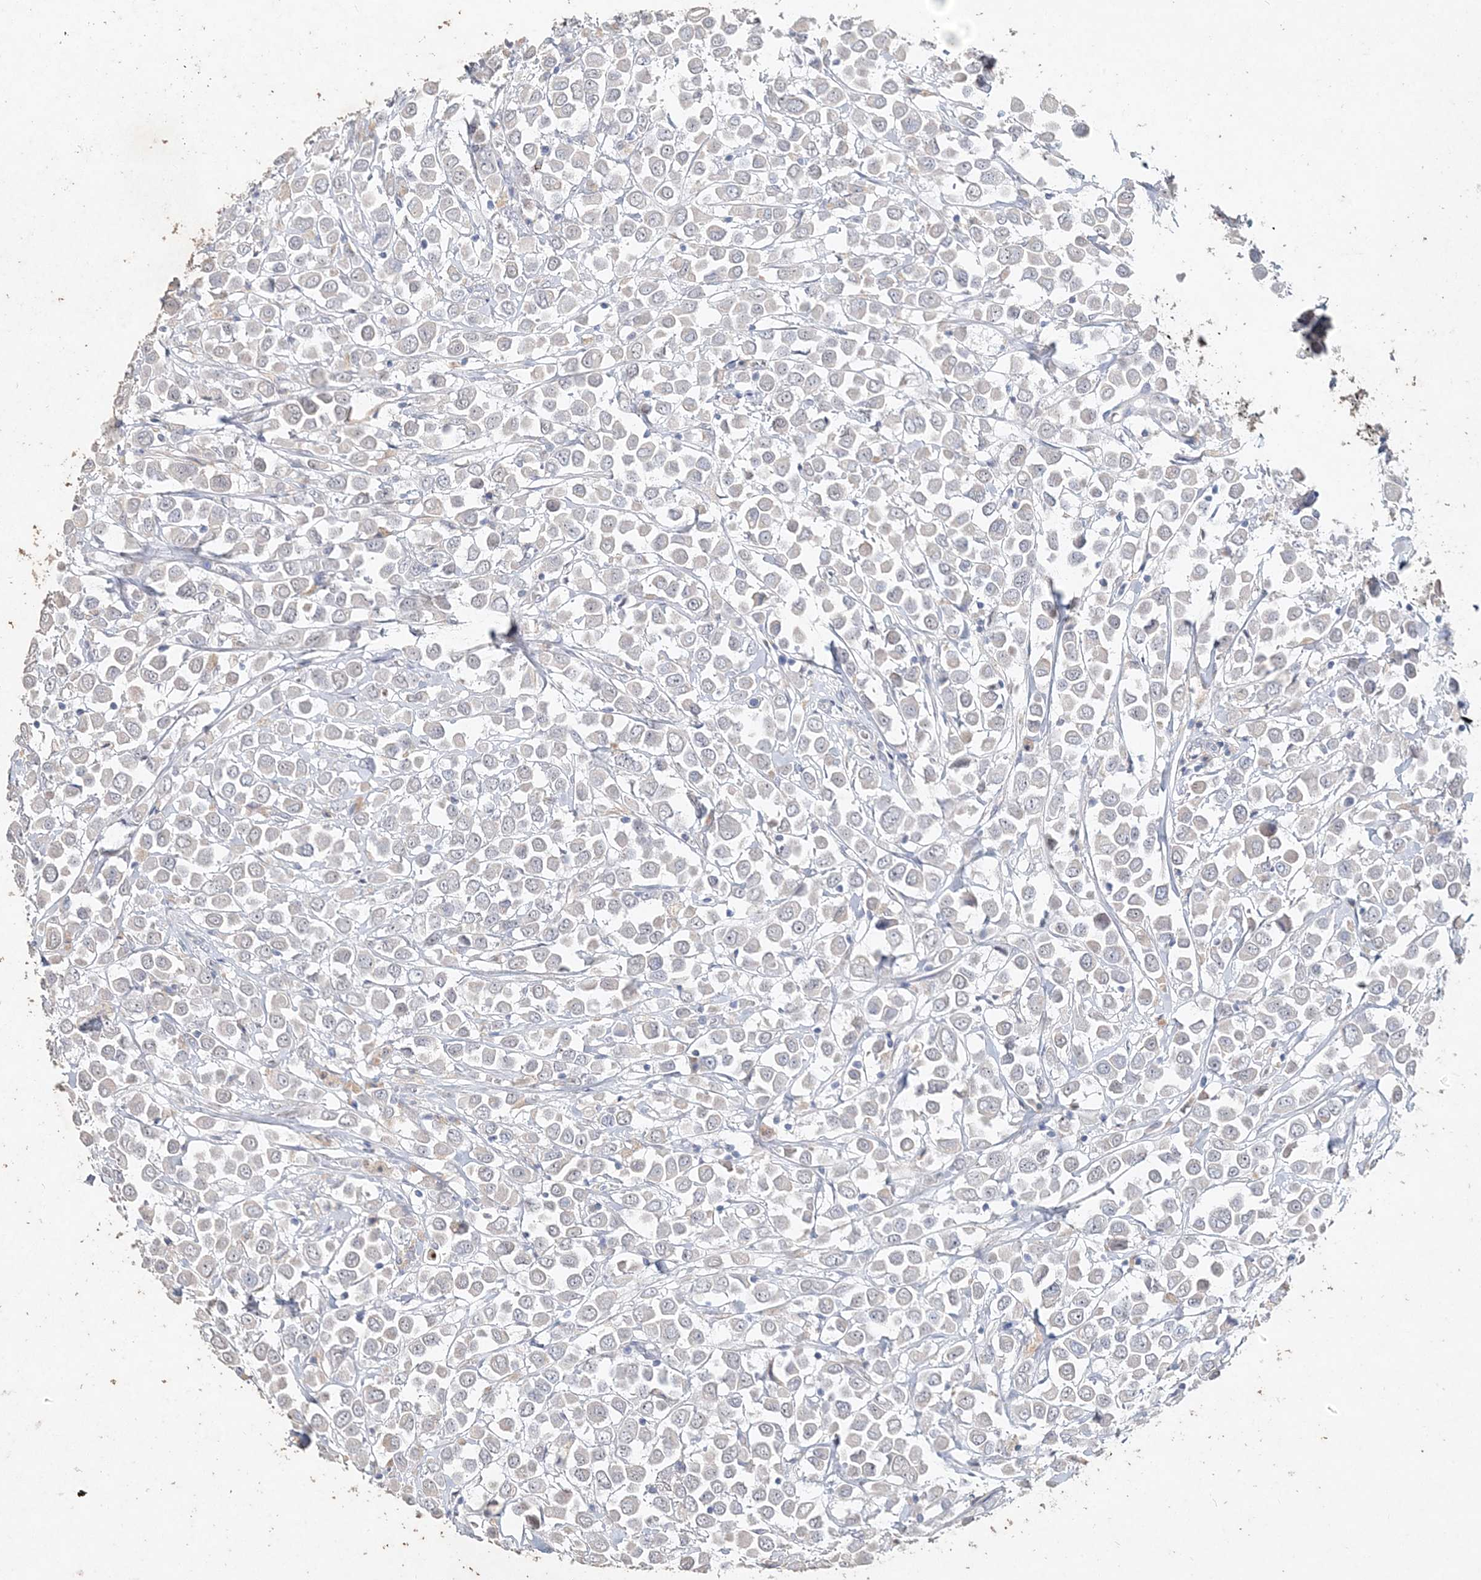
{"staining": {"intensity": "negative", "quantity": "none", "location": "none"}, "tissue": "breast cancer", "cell_type": "Tumor cells", "image_type": "cancer", "snomed": [{"axis": "morphology", "description": "Duct carcinoma"}, {"axis": "topography", "description": "Breast"}], "caption": "There is no significant positivity in tumor cells of breast cancer (invasive ductal carcinoma).", "gene": "DNAH5", "patient": {"sex": "female", "age": 61}}